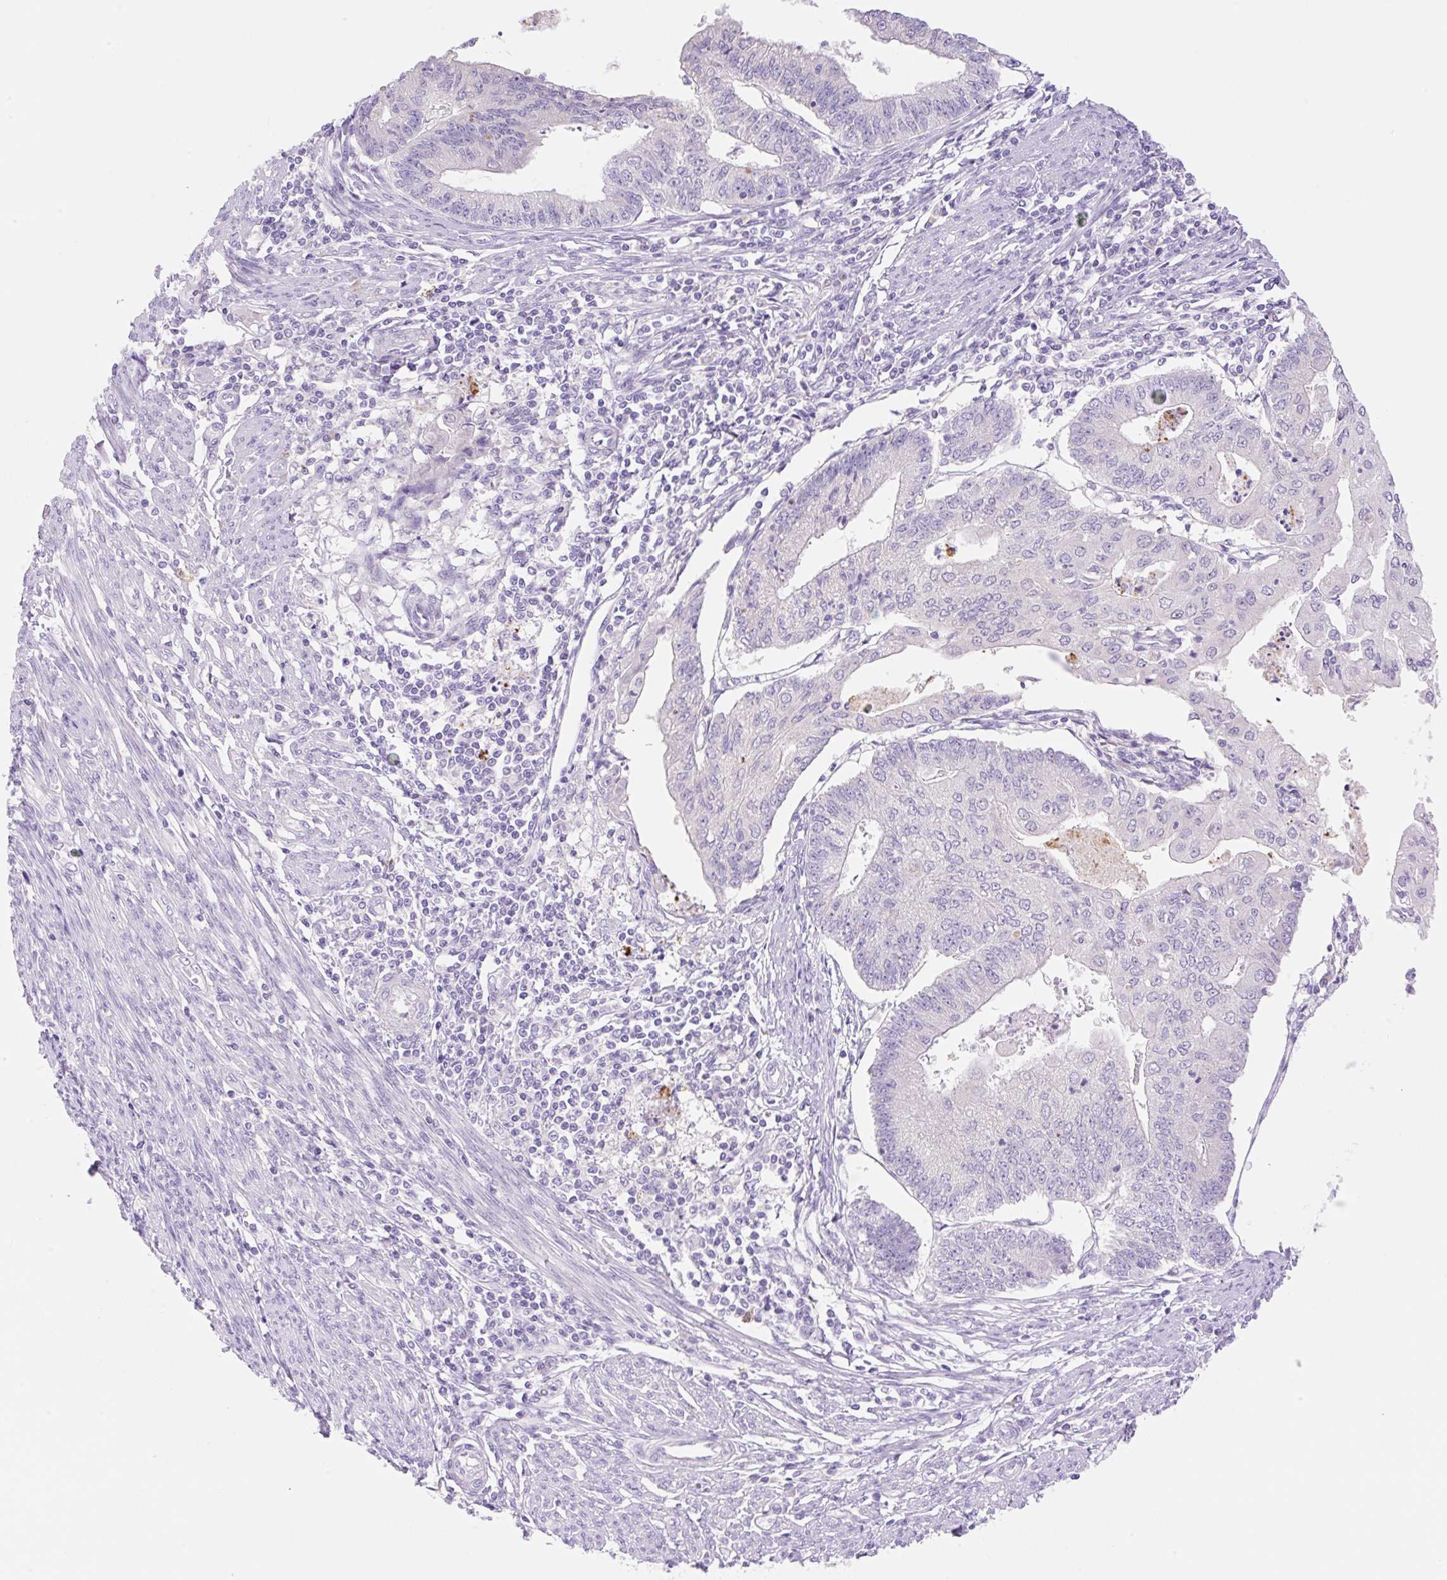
{"staining": {"intensity": "negative", "quantity": "none", "location": "none"}, "tissue": "endometrial cancer", "cell_type": "Tumor cells", "image_type": "cancer", "snomed": [{"axis": "morphology", "description": "Adenocarcinoma, NOS"}, {"axis": "topography", "description": "Endometrium"}], "caption": "There is no significant positivity in tumor cells of adenocarcinoma (endometrial). (Immunohistochemistry, brightfield microscopy, high magnification).", "gene": "DENND5A", "patient": {"sex": "female", "age": 56}}